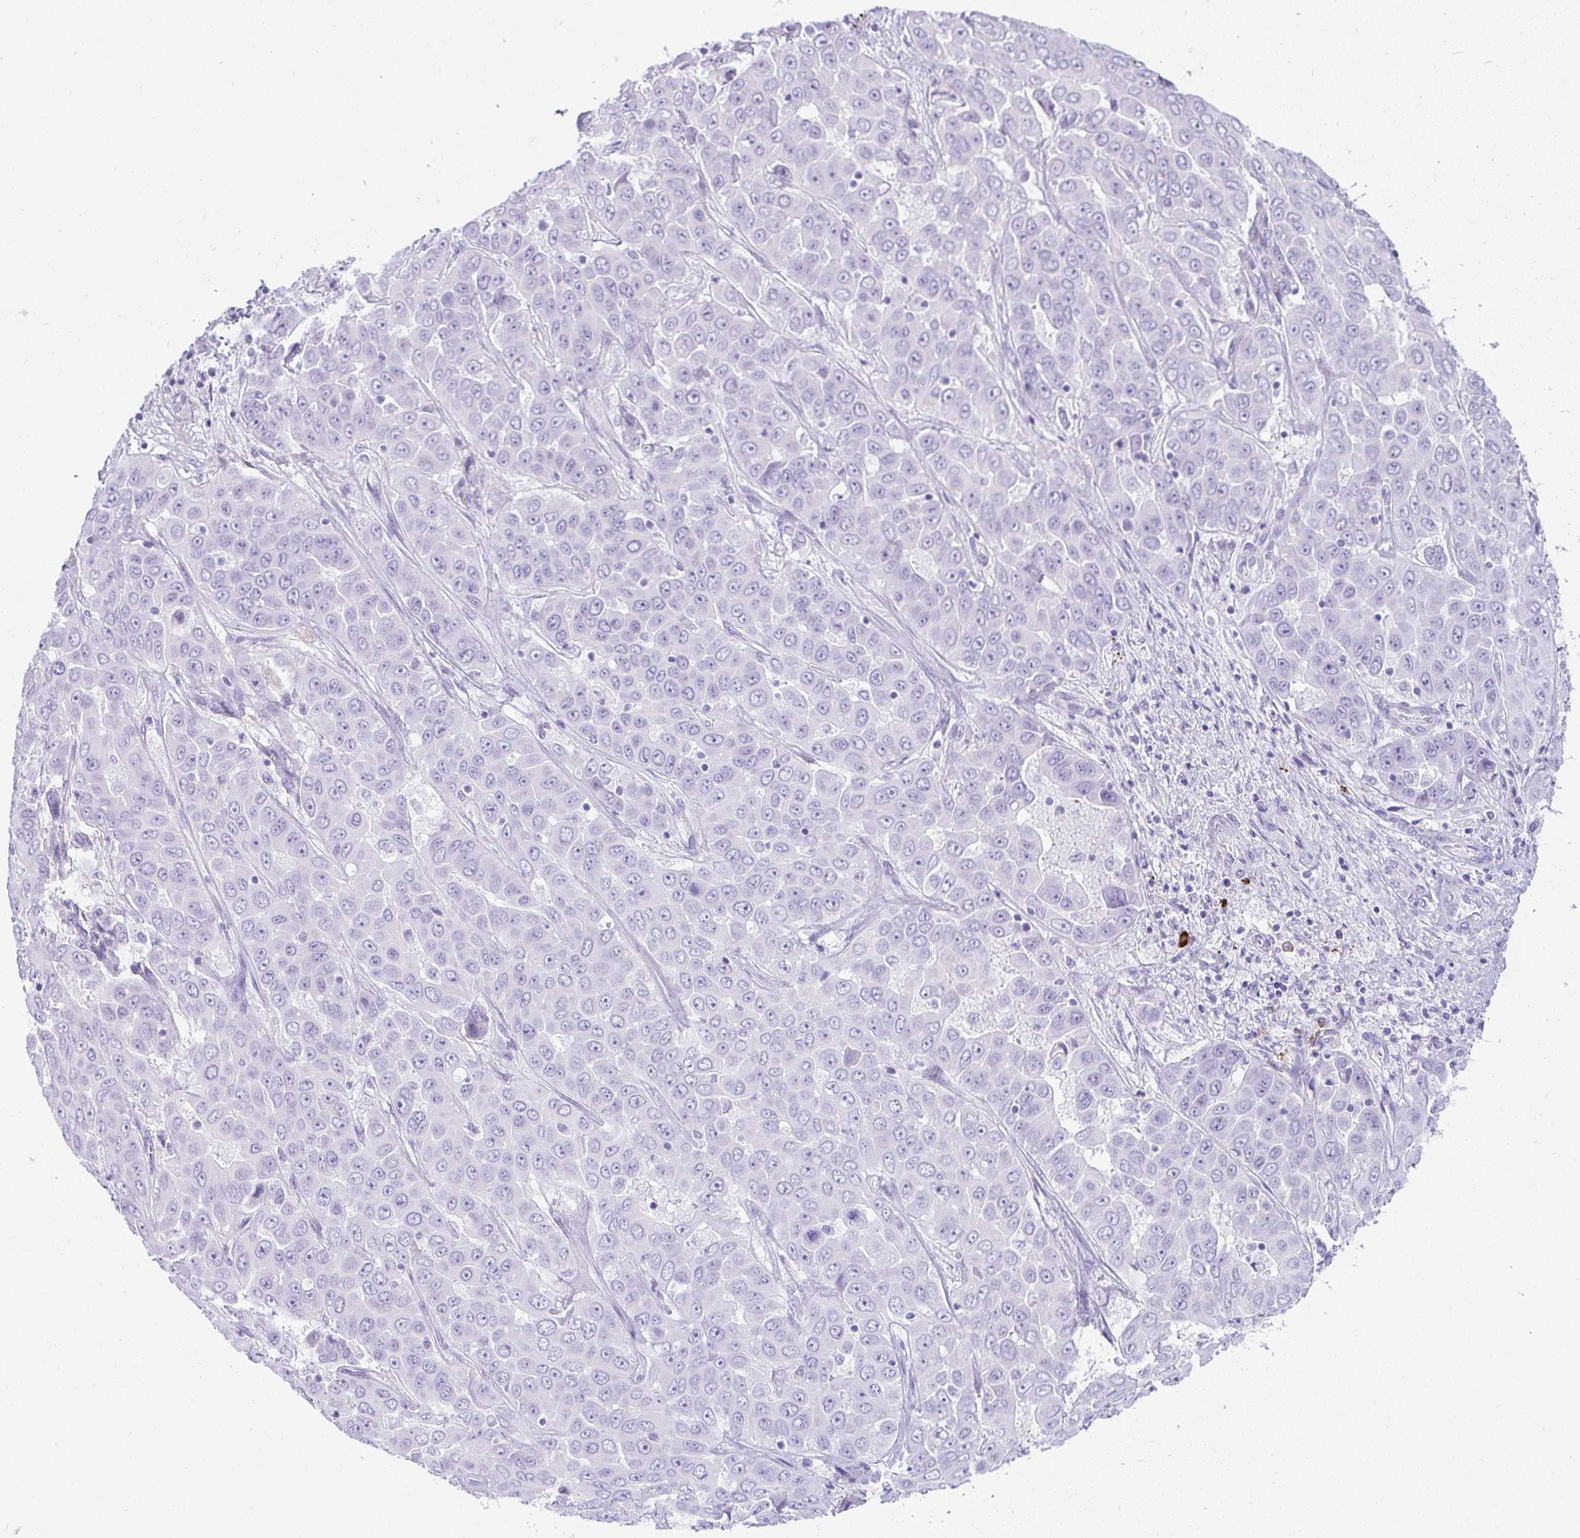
{"staining": {"intensity": "negative", "quantity": "none", "location": "none"}, "tissue": "liver cancer", "cell_type": "Tumor cells", "image_type": "cancer", "snomed": [{"axis": "morphology", "description": "Cholangiocarcinoma"}, {"axis": "topography", "description": "Liver"}], "caption": "Liver cholangiocarcinoma was stained to show a protein in brown. There is no significant positivity in tumor cells.", "gene": "CDADC1", "patient": {"sex": "female", "age": 52}}